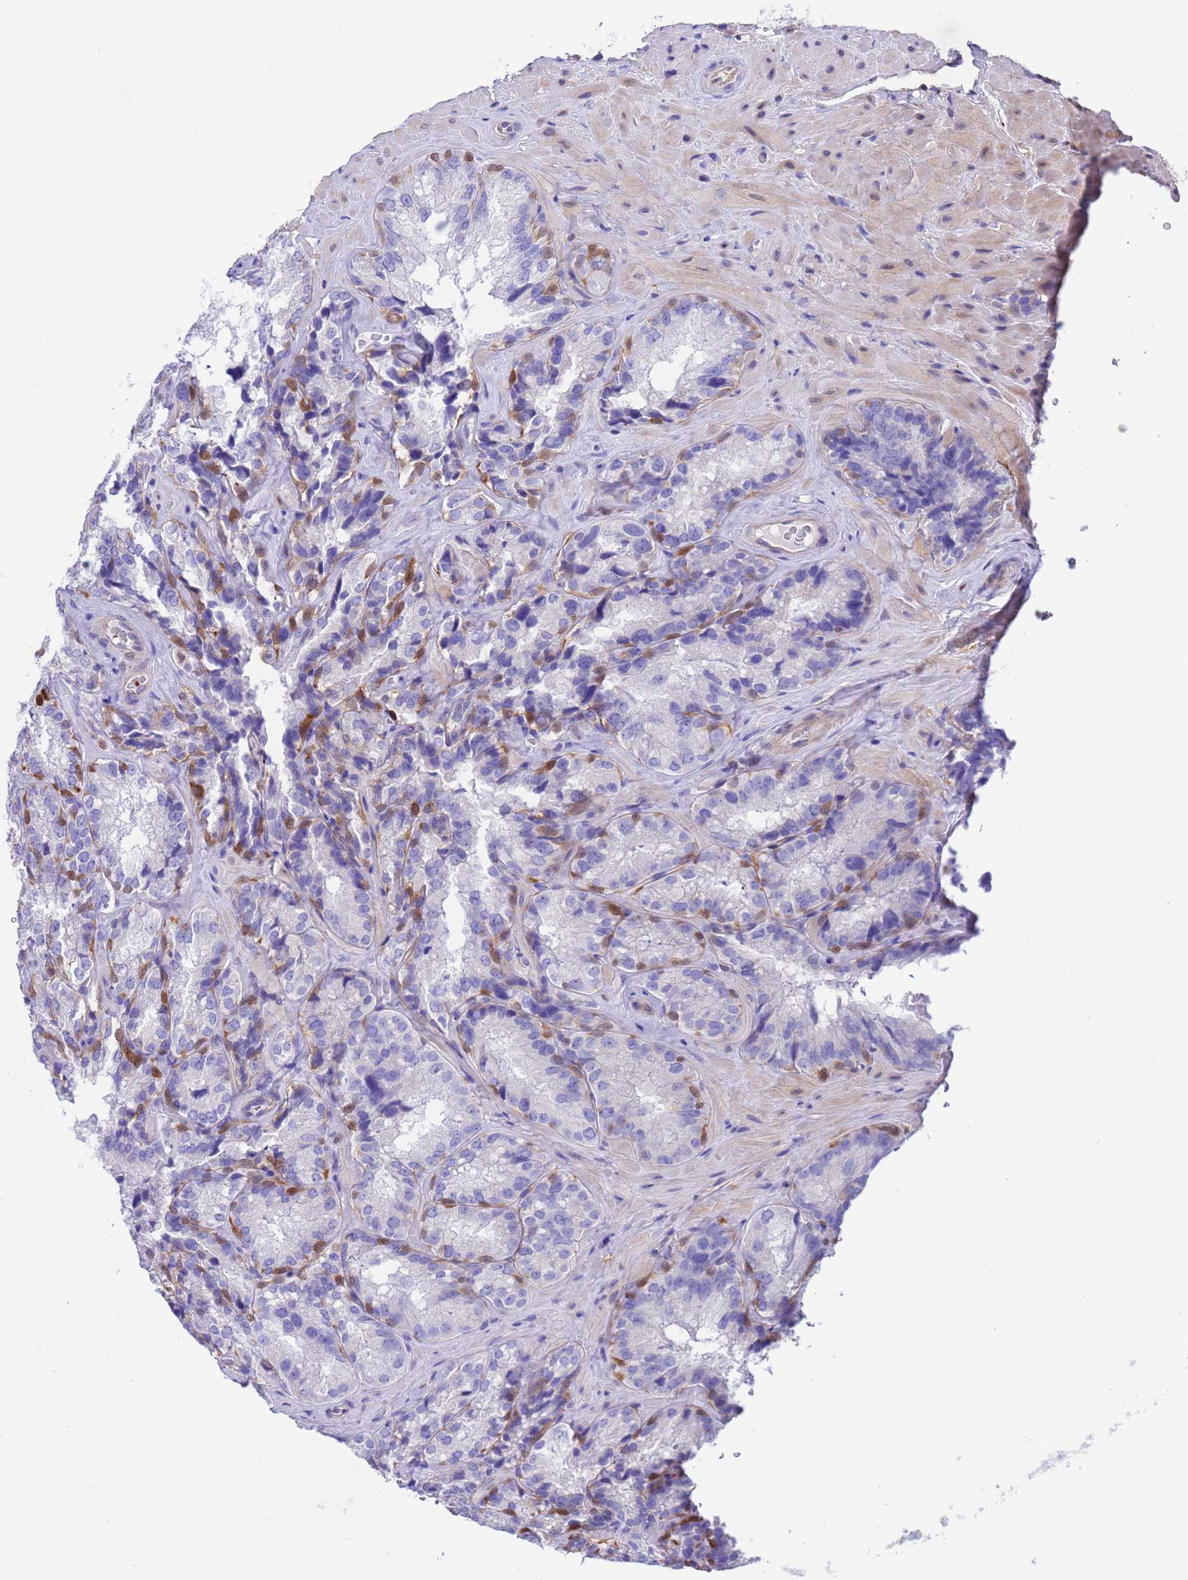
{"staining": {"intensity": "moderate", "quantity": "<25%", "location": "cytoplasmic/membranous,nuclear"}, "tissue": "seminal vesicle", "cell_type": "Glandular cells", "image_type": "normal", "snomed": [{"axis": "morphology", "description": "Normal tissue, NOS"}, {"axis": "topography", "description": "Seminal veicle"}], "caption": "A brown stain labels moderate cytoplasmic/membranous,nuclear expression of a protein in glandular cells of unremarkable seminal vesicle. (DAB IHC, brown staining for protein, blue staining for nuclei).", "gene": "C6orf47", "patient": {"sex": "male", "age": 58}}